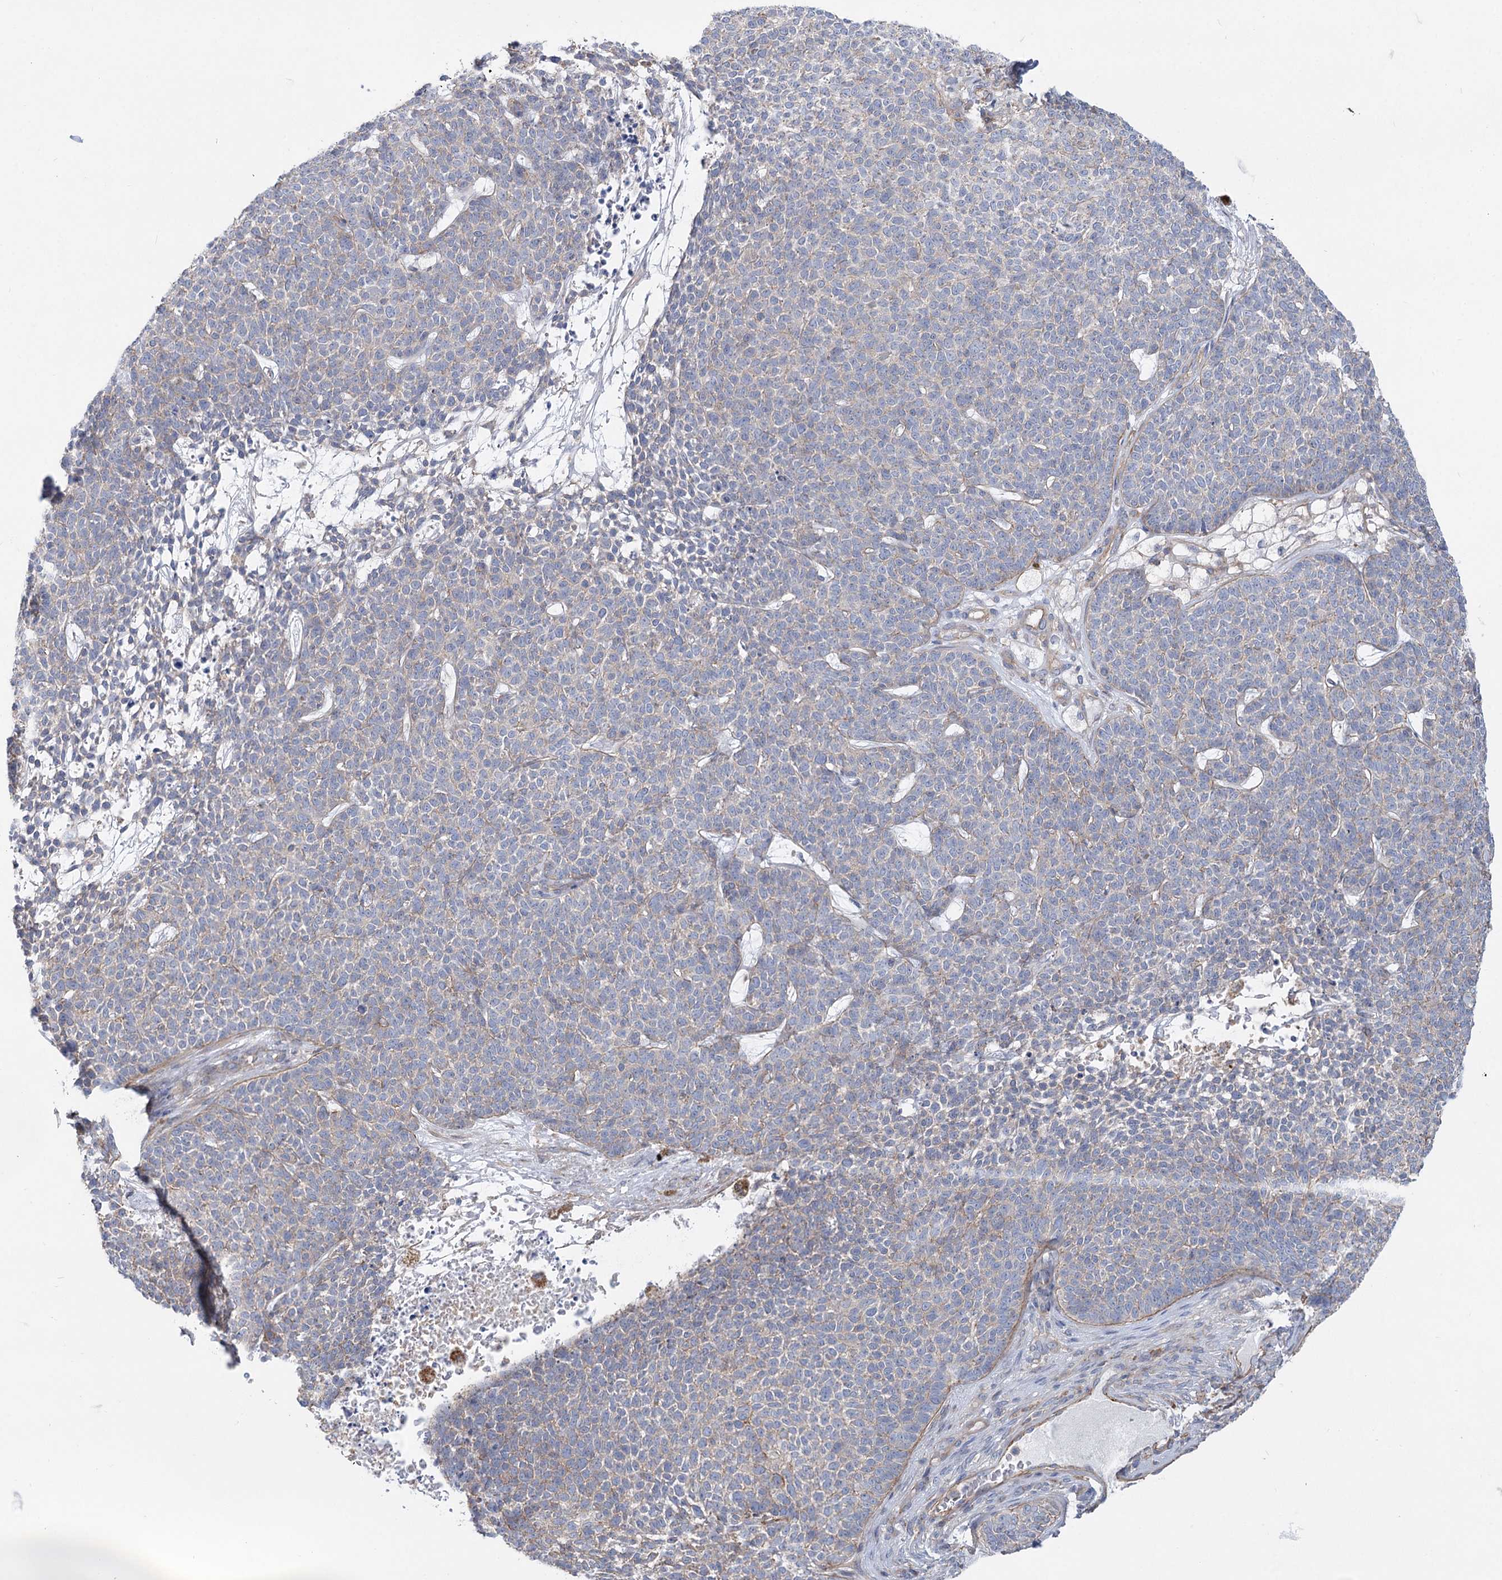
{"staining": {"intensity": "negative", "quantity": "none", "location": "none"}, "tissue": "skin cancer", "cell_type": "Tumor cells", "image_type": "cancer", "snomed": [{"axis": "morphology", "description": "Basal cell carcinoma"}, {"axis": "topography", "description": "Skin"}], "caption": "This is an IHC micrograph of skin basal cell carcinoma. There is no expression in tumor cells.", "gene": "LARP1B", "patient": {"sex": "female", "age": 84}}